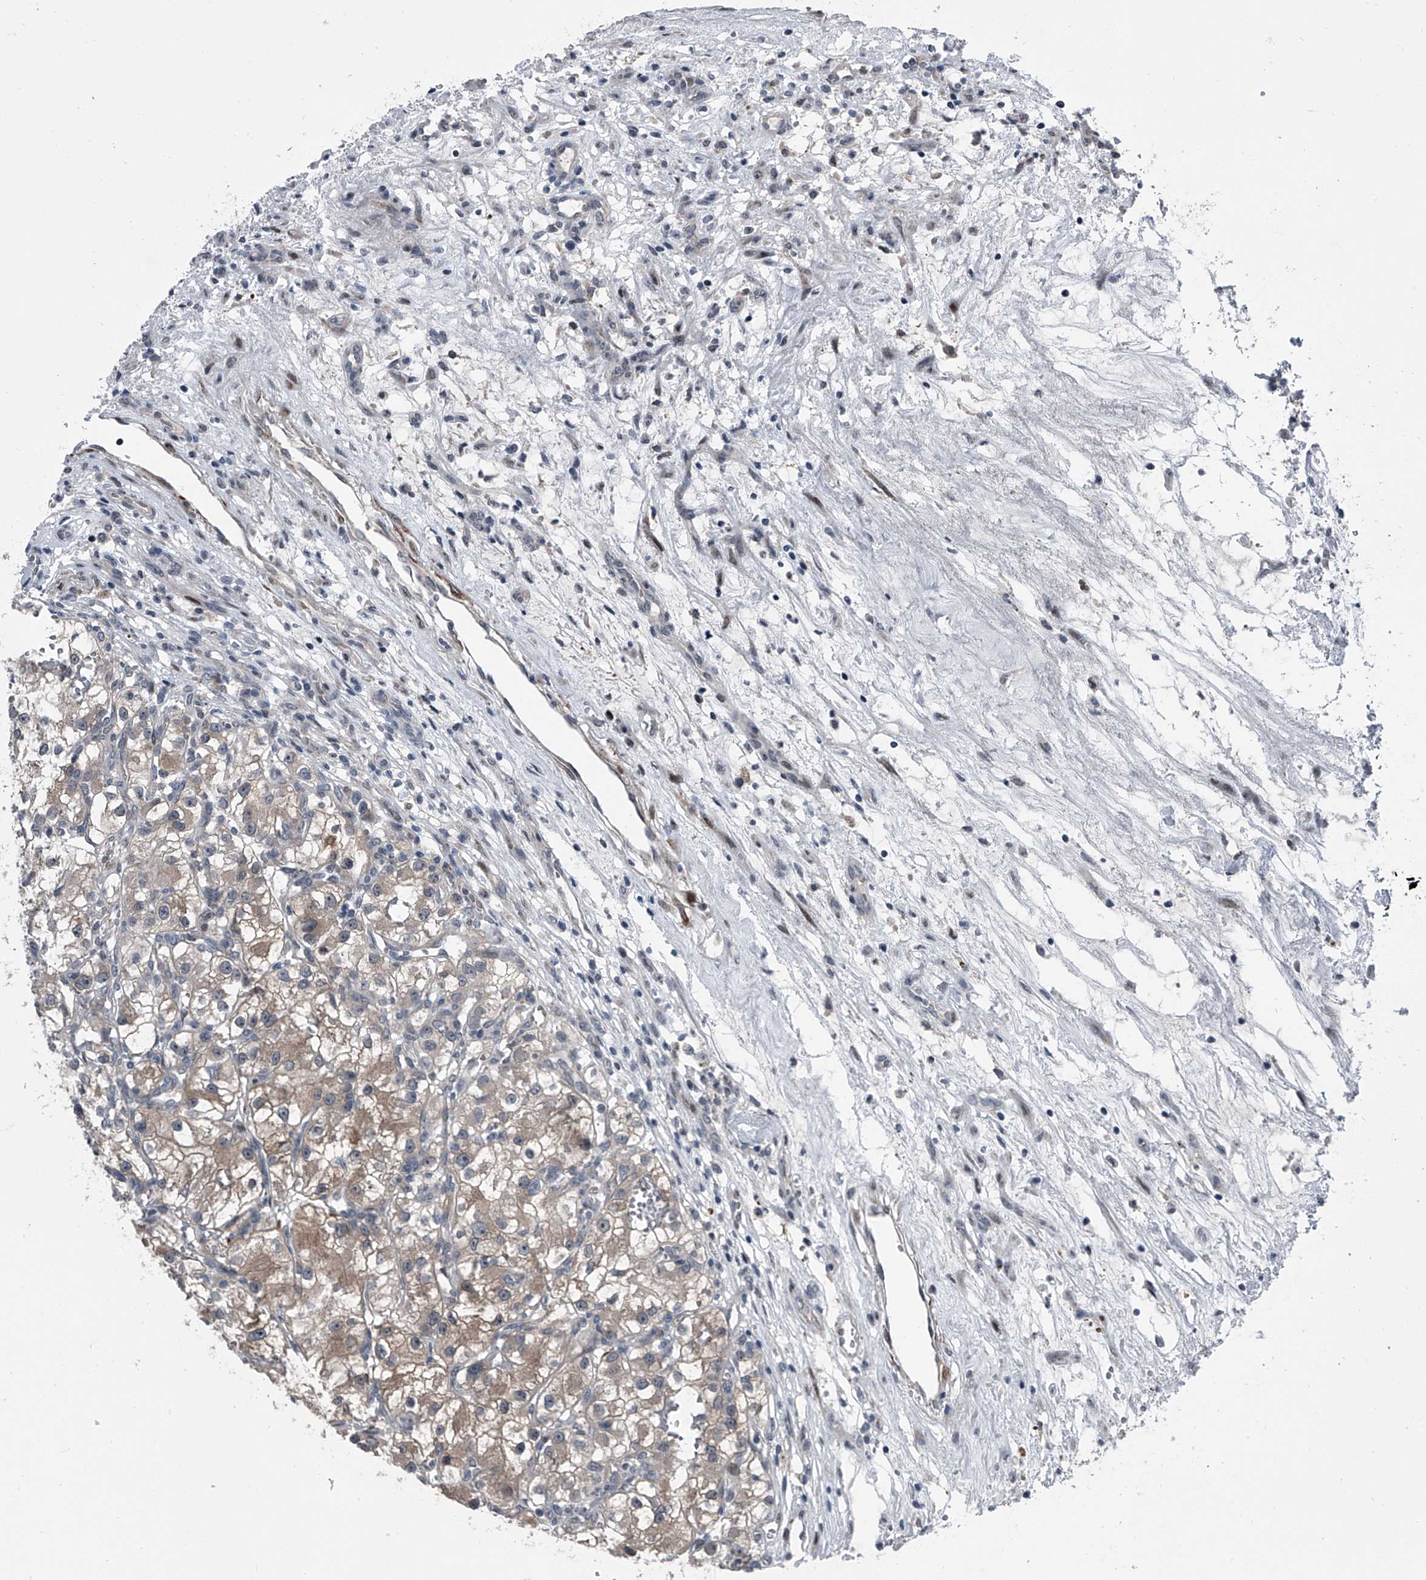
{"staining": {"intensity": "weak", "quantity": ">75%", "location": "cytoplasmic/membranous"}, "tissue": "renal cancer", "cell_type": "Tumor cells", "image_type": "cancer", "snomed": [{"axis": "morphology", "description": "Adenocarcinoma, NOS"}, {"axis": "topography", "description": "Kidney"}], "caption": "Protein staining displays weak cytoplasmic/membranous staining in about >75% of tumor cells in renal cancer.", "gene": "ELK4", "patient": {"sex": "female", "age": 57}}